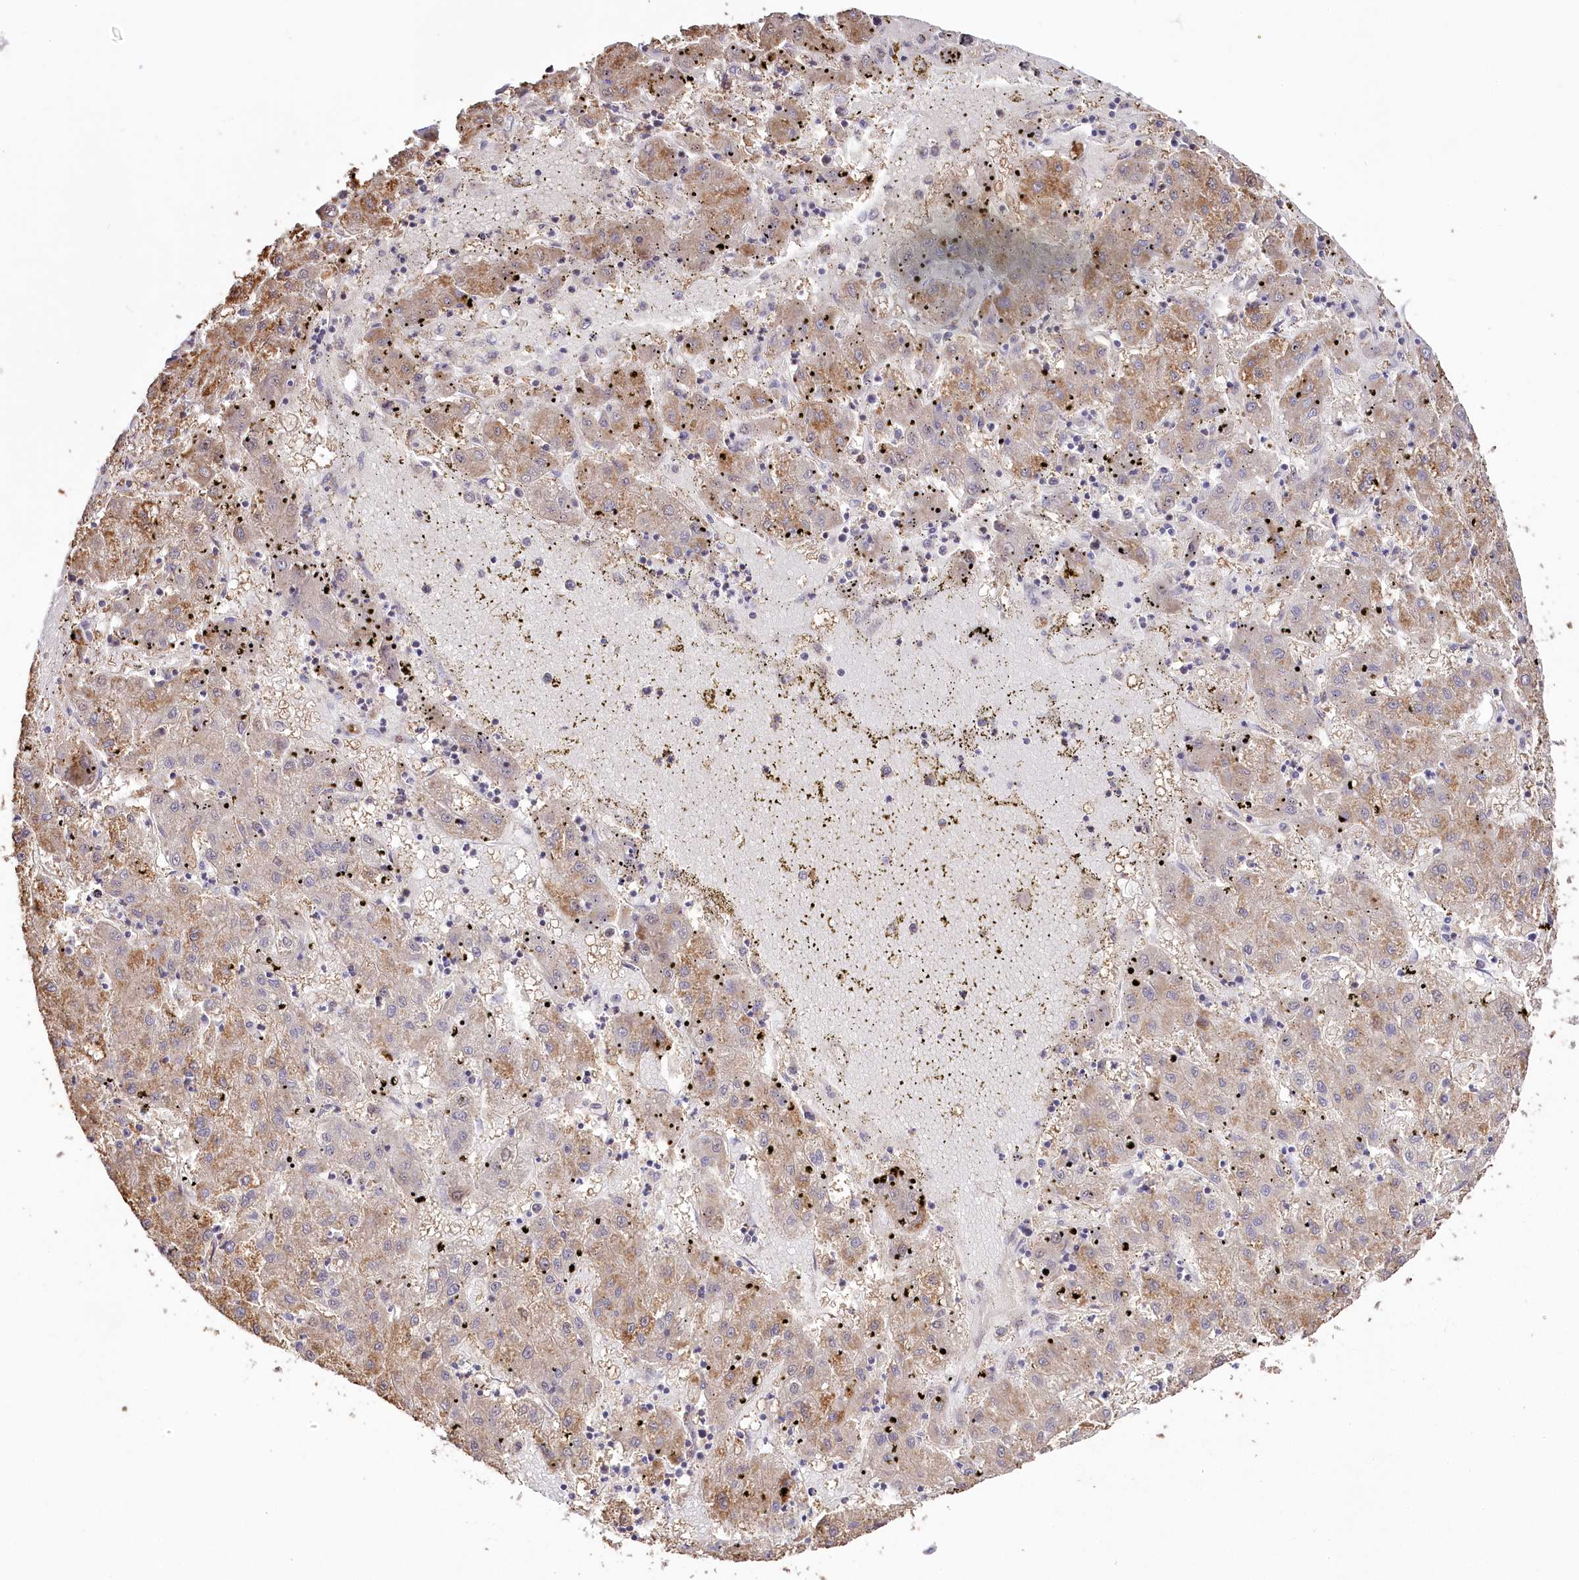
{"staining": {"intensity": "moderate", "quantity": ">75%", "location": "cytoplasmic/membranous"}, "tissue": "liver cancer", "cell_type": "Tumor cells", "image_type": "cancer", "snomed": [{"axis": "morphology", "description": "Carcinoma, Hepatocellular, NOS"}, {"axis": "topography", "description": "Liver"}], "caption": "Tumor cells reveal moderate cytoplasmic/membranous staining in approximately >75% of cells in hepatocellular carcinoma (liver). (Brightfield microscopy of DAB IHC at high magnification).", "gene": "SLC6A11", "patient": {"sex": "male", "age": 72}}